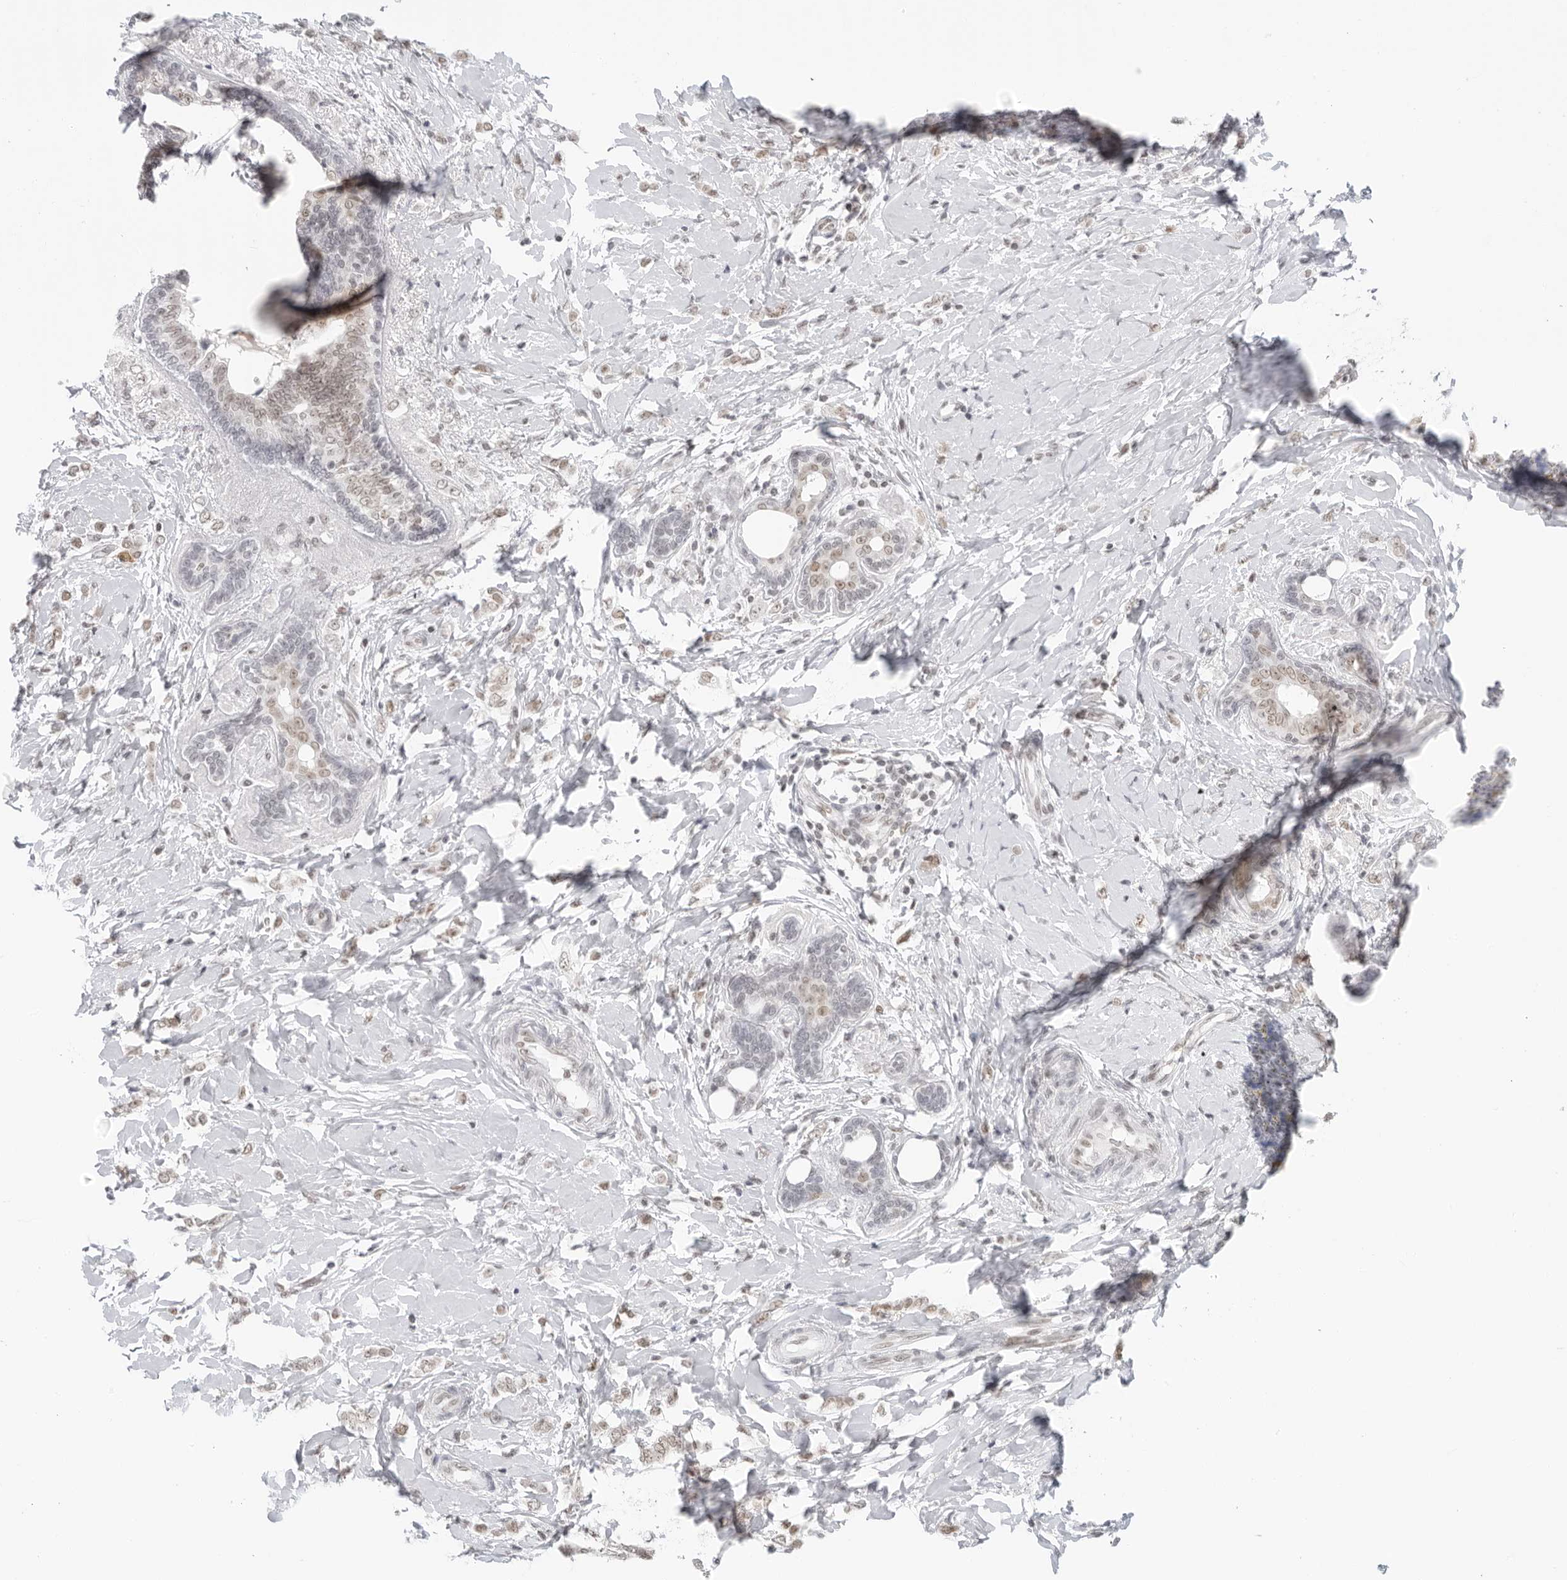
{"staining": {"intensity": "weak", "quantity": ">75%", "location": "nuclear"}, "tissue": "breast cancer", "cell_type": "Tumor cells", "image_type": "cancer", "snomed": [{"axis": "morphology", "description": "Normal tissue, NOS"}, {"axis": "morphology", "description": "Lobular carcinoma"}, {"axis": "topography", "description": "Breast"}], "caption": "Tumor cells show low levels of weak nuclear staining in approximately >75% of cells in breast cancer.", "gene": "FOXK2", "patient": {"sex": "female", "age": 47}}